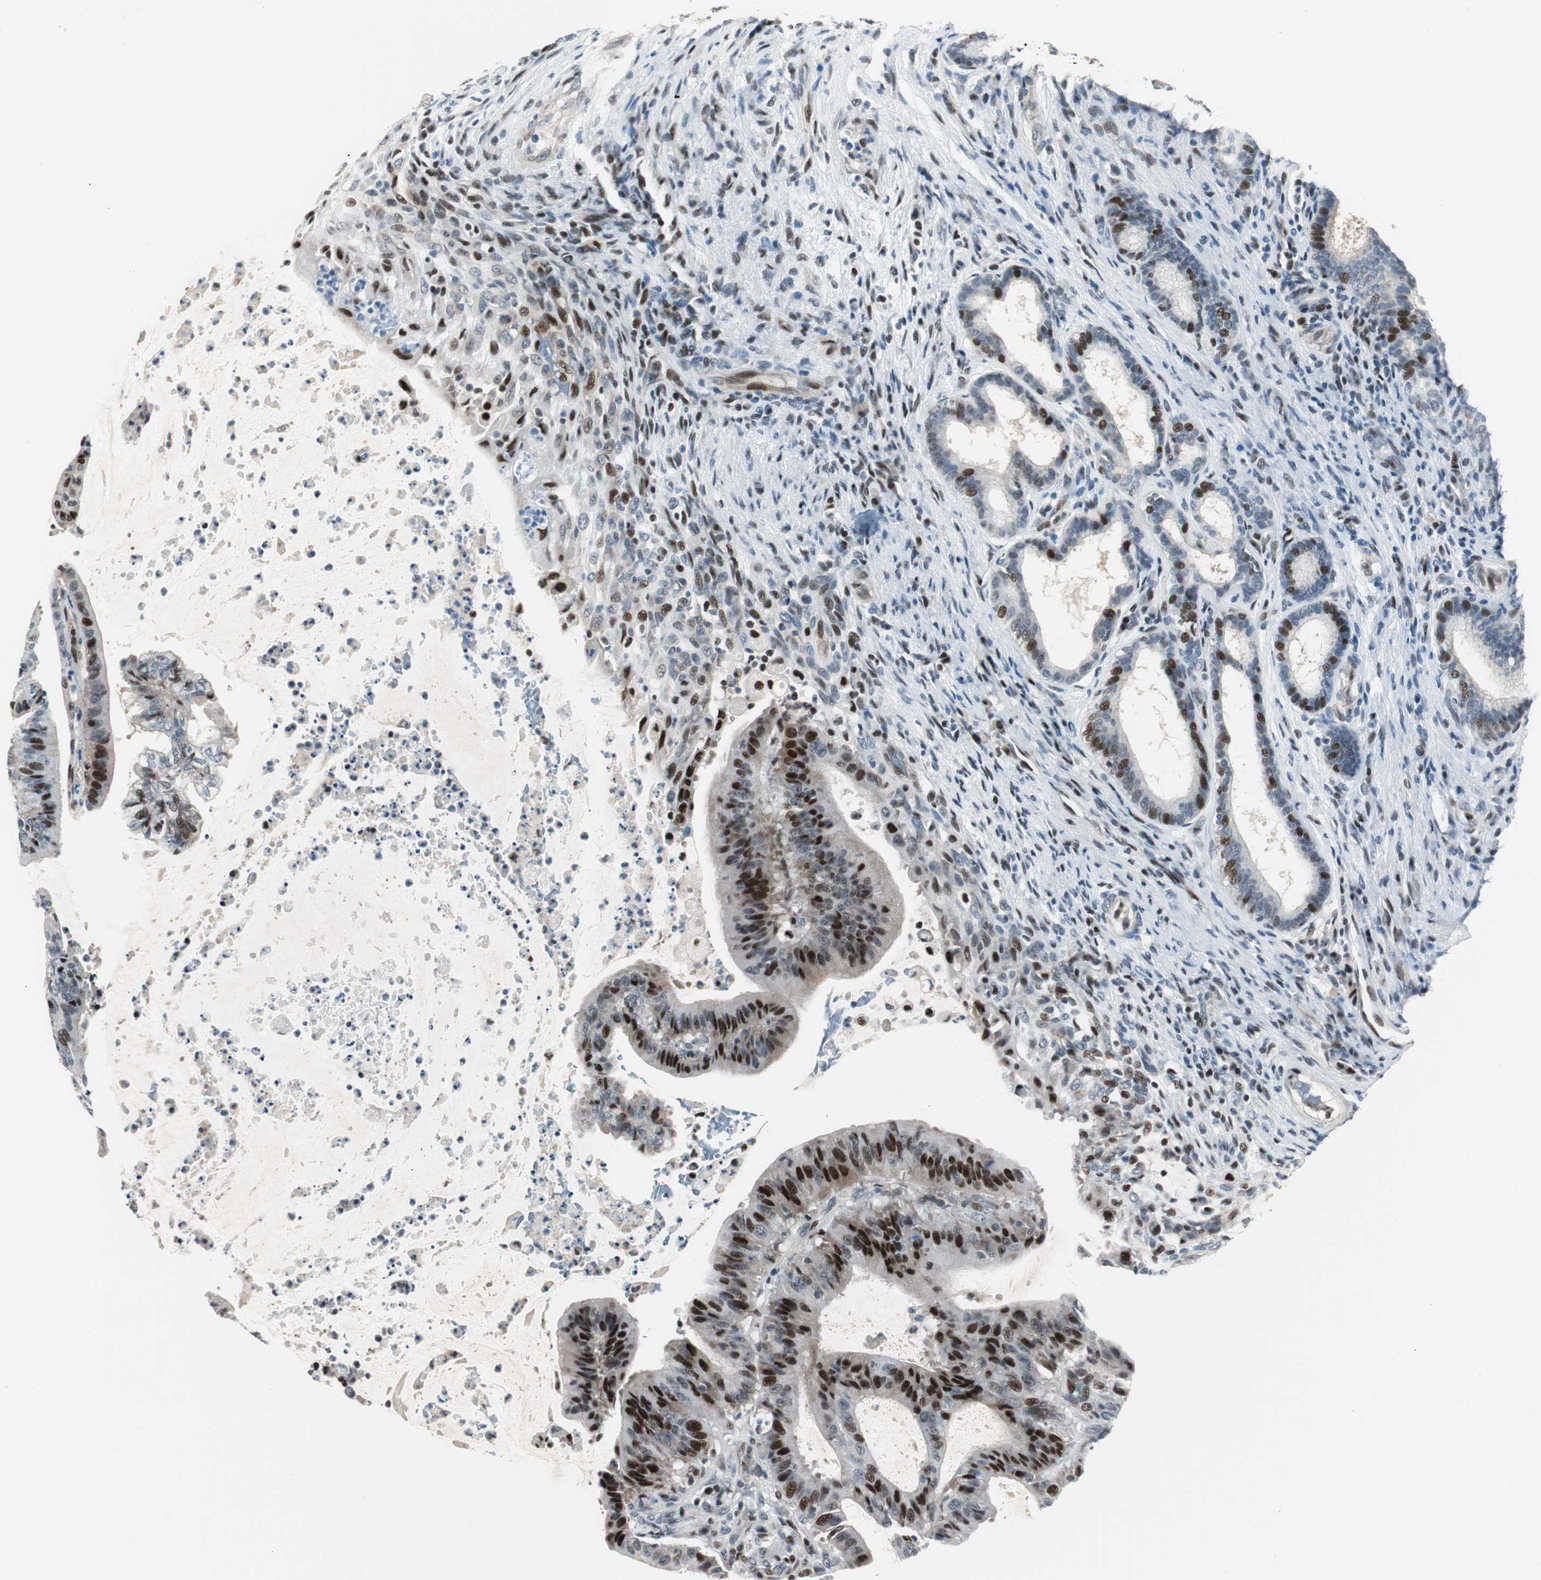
{"staining": {"intensity": "strong", "quantity": "25%-75%", "location": "nuclear"}, "tissue": "liver cancer", "cell_type": "Tumor cells", "image_type": "cancer", "snomed": [{"axis": "morphology", "description": "Cholangiocarcinoma"}, {"axis": "topography", "description": "Liver"}], "caption": "Immunohistochemical staining of human cholangiocarcinoma (liver) shows high levels of strong nuclear protein staining in approximately 25%-75% of tumor cells. Immunohistochemistry (ihc) stains the protein in brown and the nuclei are stained blue.", "gene": "RAD1", "patient": {"sex": "female", "age": 73}}